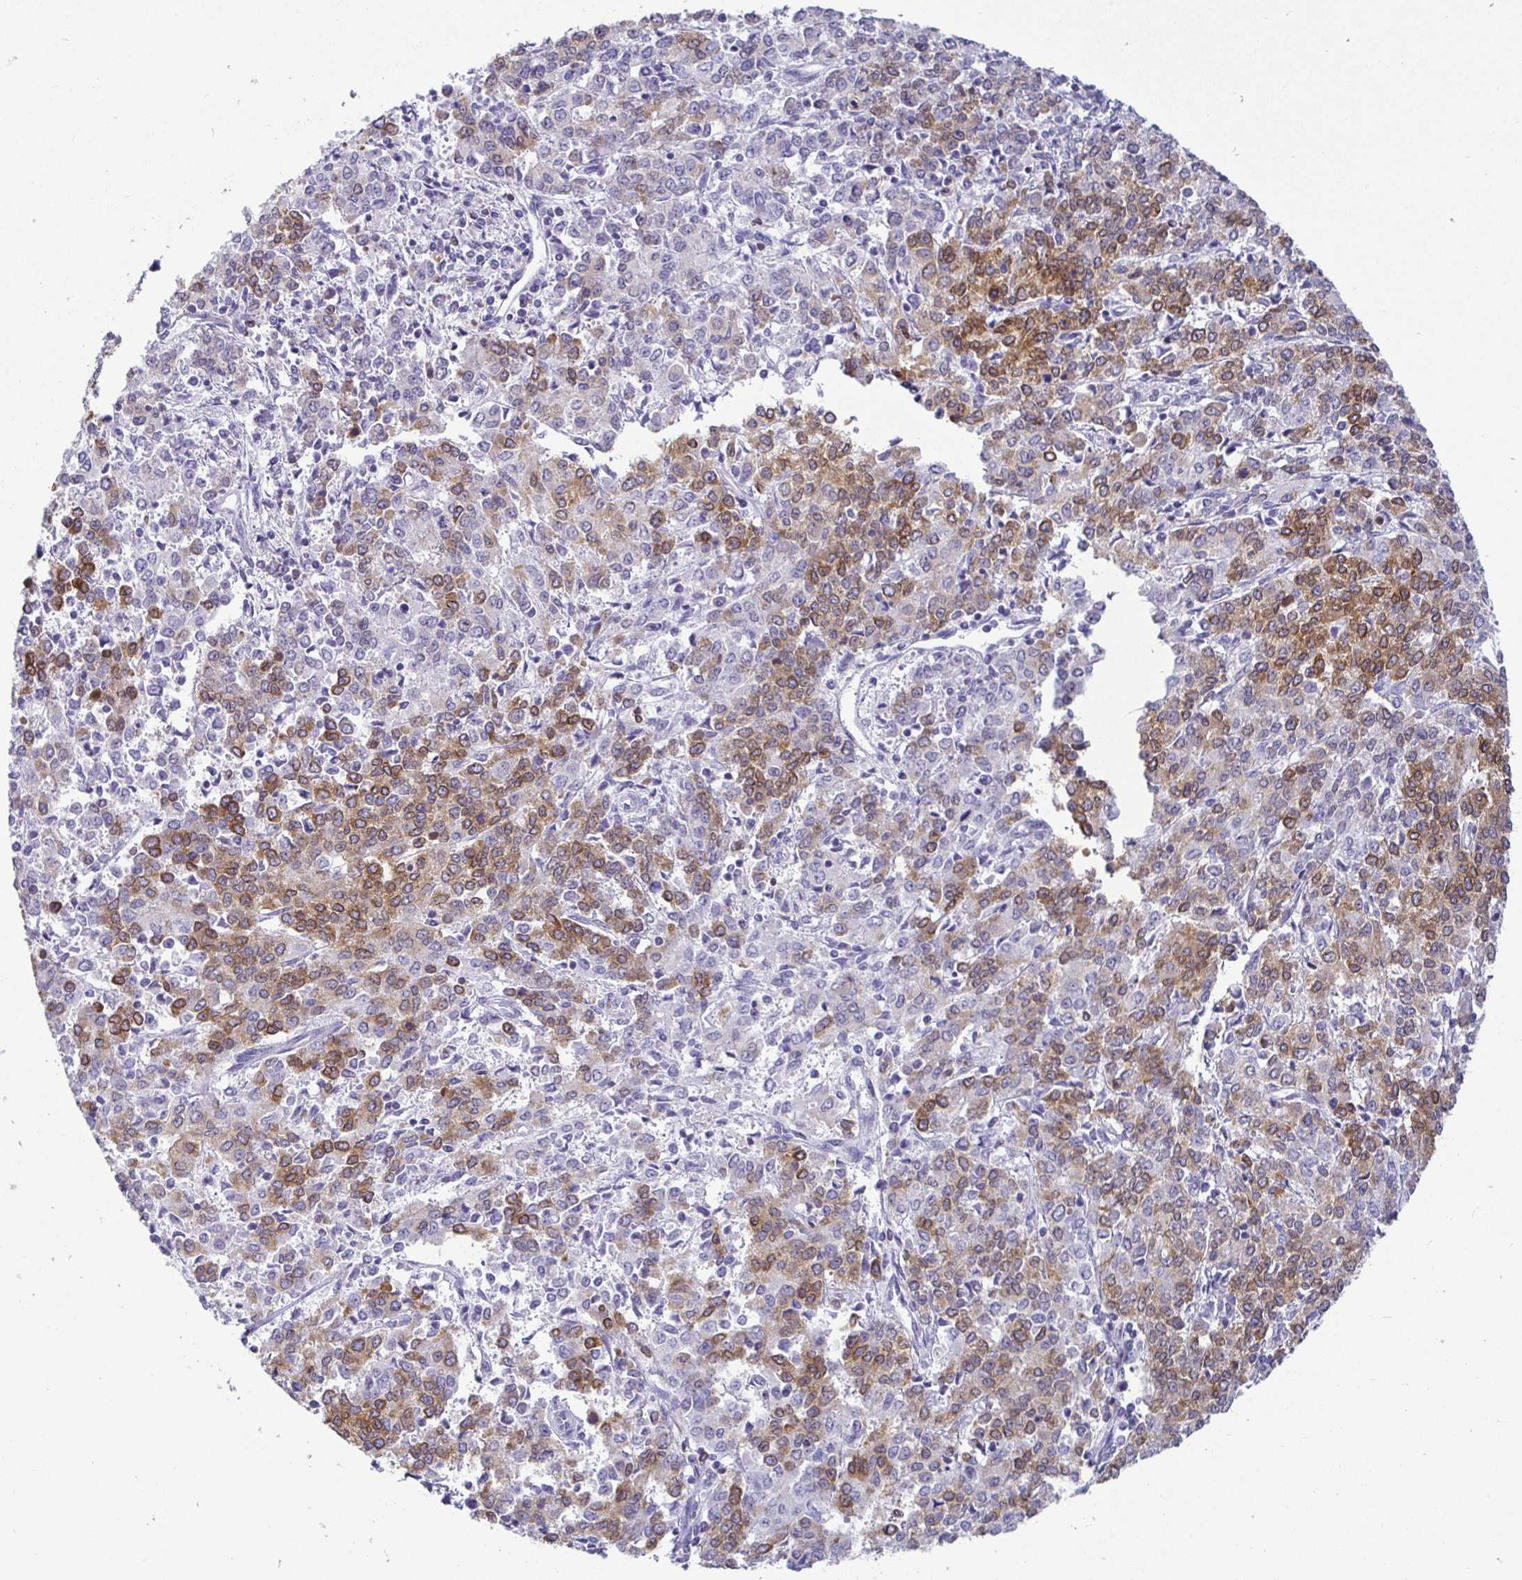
{"staining": {"intensity": "moderate", "quantity": "25%-75%", "location": "cytoplasmic/membranous"}, "tissue": "endometrial cancer", "cell_type": "Tumor cells", "image_type": "cancer", "snomed": [{"axis": "morphology", "description": "Adenocarcinoma, NOS"}, {"axis": "topography", "description": "Endometrium"}], "caption": "Immunohistochemistry photomicrograph of neoplastic tissue: human adenocarcinoma (endometrial) stained using immunohistochemistry (IHC) displays medium levels of moderate protein expression localized specifically in the cytoplasmic/membranous of tumor cells, appearing as a cytoplasmic/membranous brown color.", "gene": "TP53I11", "patient": {"sex": "female", "age": 50}}